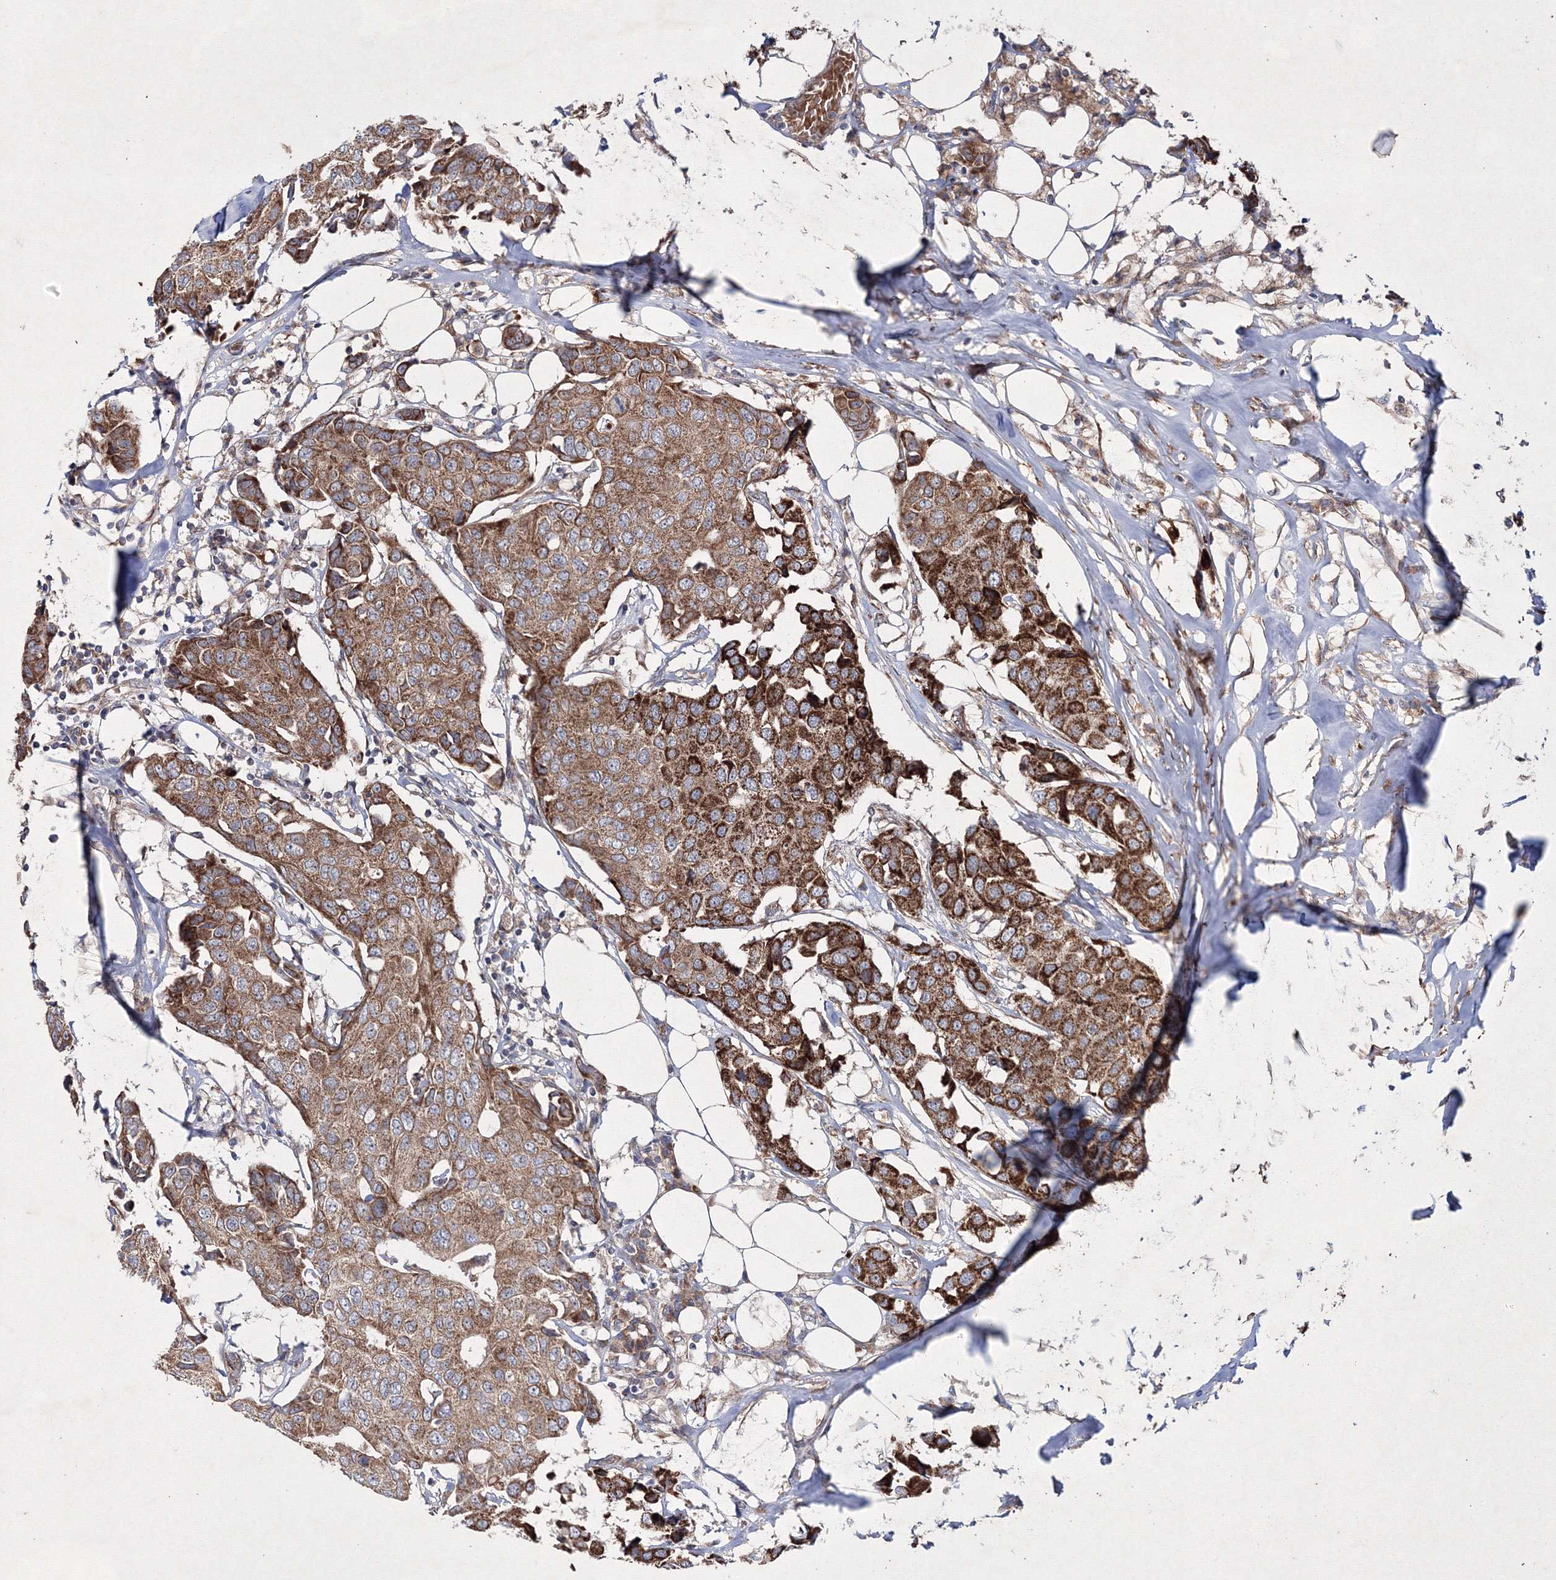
{"staining": {"intensity": "strong", "quantity": ">75%", "location": "cytoplasmic/membranous"}, "tissue": "breast cancer", "cell_type": "Tumor cells", "image_type": "cancer", "snomed": [{"axis": "morphology", "description": "Duct carcinoma"}, {"axis": "topography", "description": "Breast"}], "caption": "There is high levels of strong cytoplasmic/membranous positivity in tumor cells of infiltrating ductal carcinoma (breast), as demonstrated by immunohistochemical staining (brown color).", "gene": "GFM1", "patient": {"sex": "female", "age": 80}}